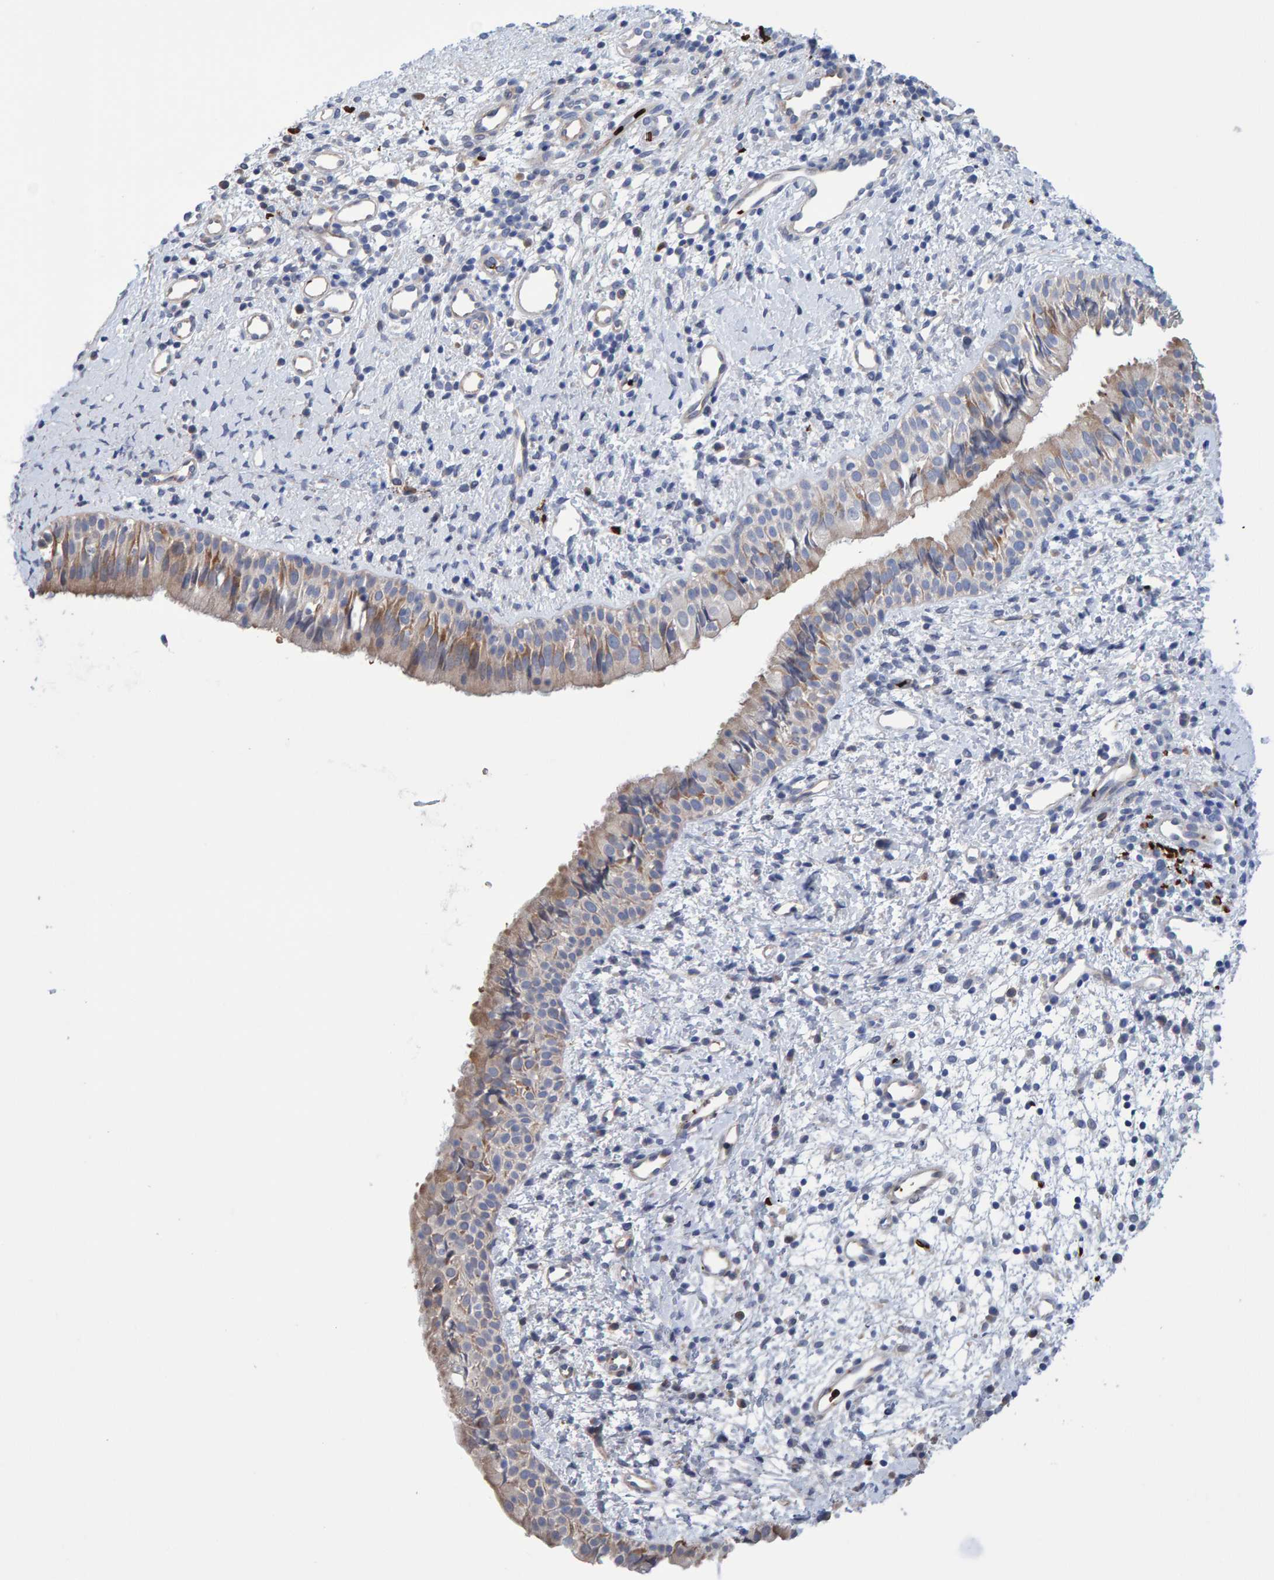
{"staining": {"intensity": "weak", "quantity": ">75%", "location": "cytoplasmic/membranous"}, "tissue": "nasopharynx", "cell_type": "Respiratory epithelial cells", "image_type": "normal", "snomed": [{"axis": "morphology", "description": "Normal tissue, NOS"}, {"axis": "topography", "description": "Nasopharynx"}], "caption": "Immunohistochemical staining of normal nasopharynx demonstrates >75% levels of weak cytoplasmic/membranous protein expression in about >75% of respiratory epithelial cells. (DAB (3,3'-diaminobenzidine) IHC, brown staining for protein, blue staining for nuclei).", "gene": "VPS9D1", "patient": {"sex": "male", "age": 22}}